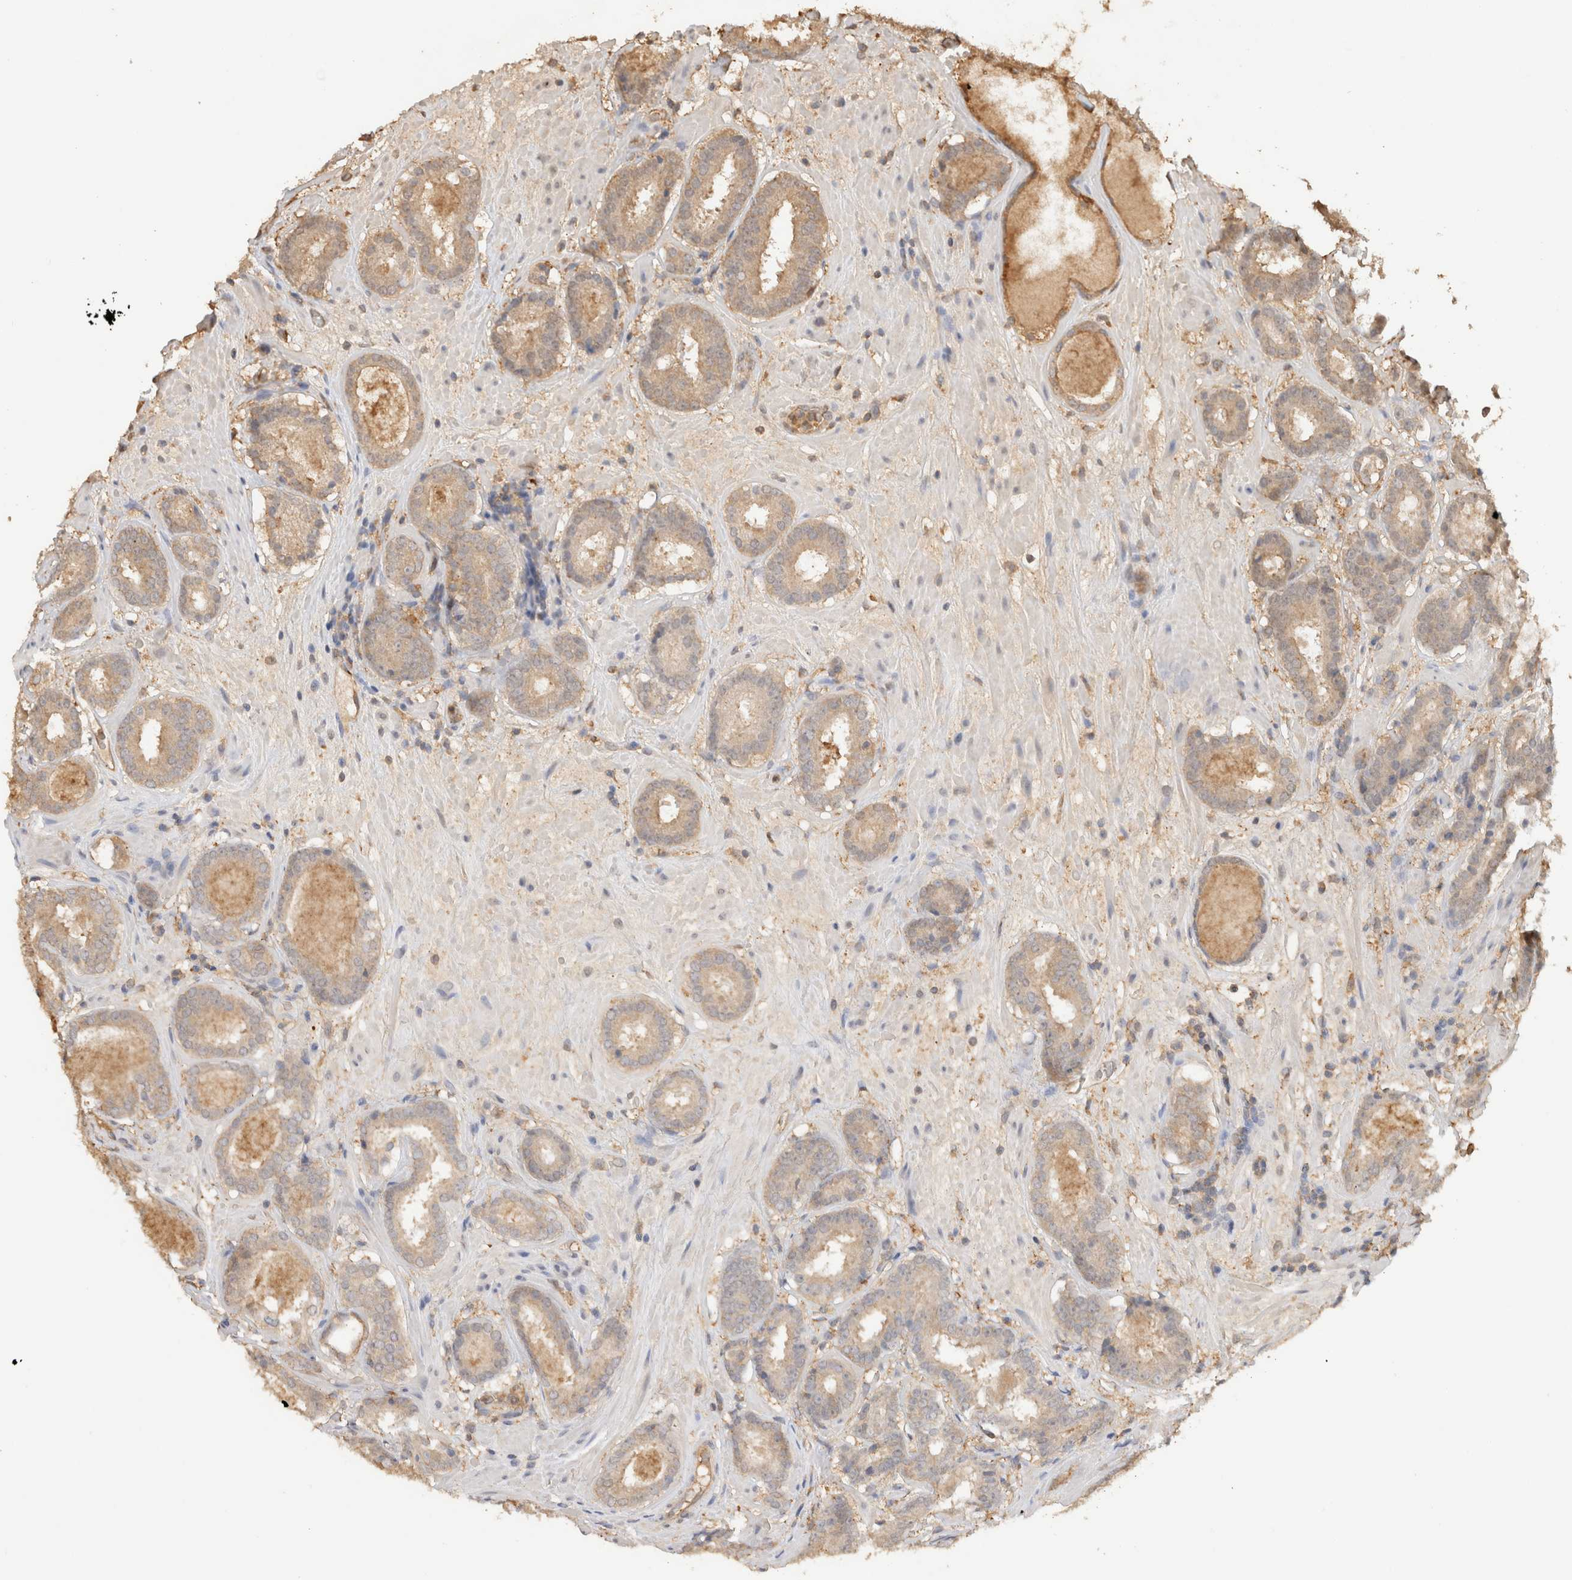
{"staining": {"intensity": "weak", "quantity": ">75%", "location": "cytoplasmic/membranous"}, "tissue": "prostate cancer", "cell_type": "Tumor cells", "image_type": "cancer", "snomed": [{"axis": "morphology", "description": "Adenocarcinoma, Low grade"}, {"axis": "topography", "description": "Prostate"}], "caption": "A brown stain highlights weak cytoplasmic/membranous positivity of a protein in prostate cancer (low-grade adenocarcinoma) tumor cells. (Brightfield microscopy of DAB IHC at high magnification).", "gene": "YWHAH", "patient": {"sex": "male", "age": 69}}